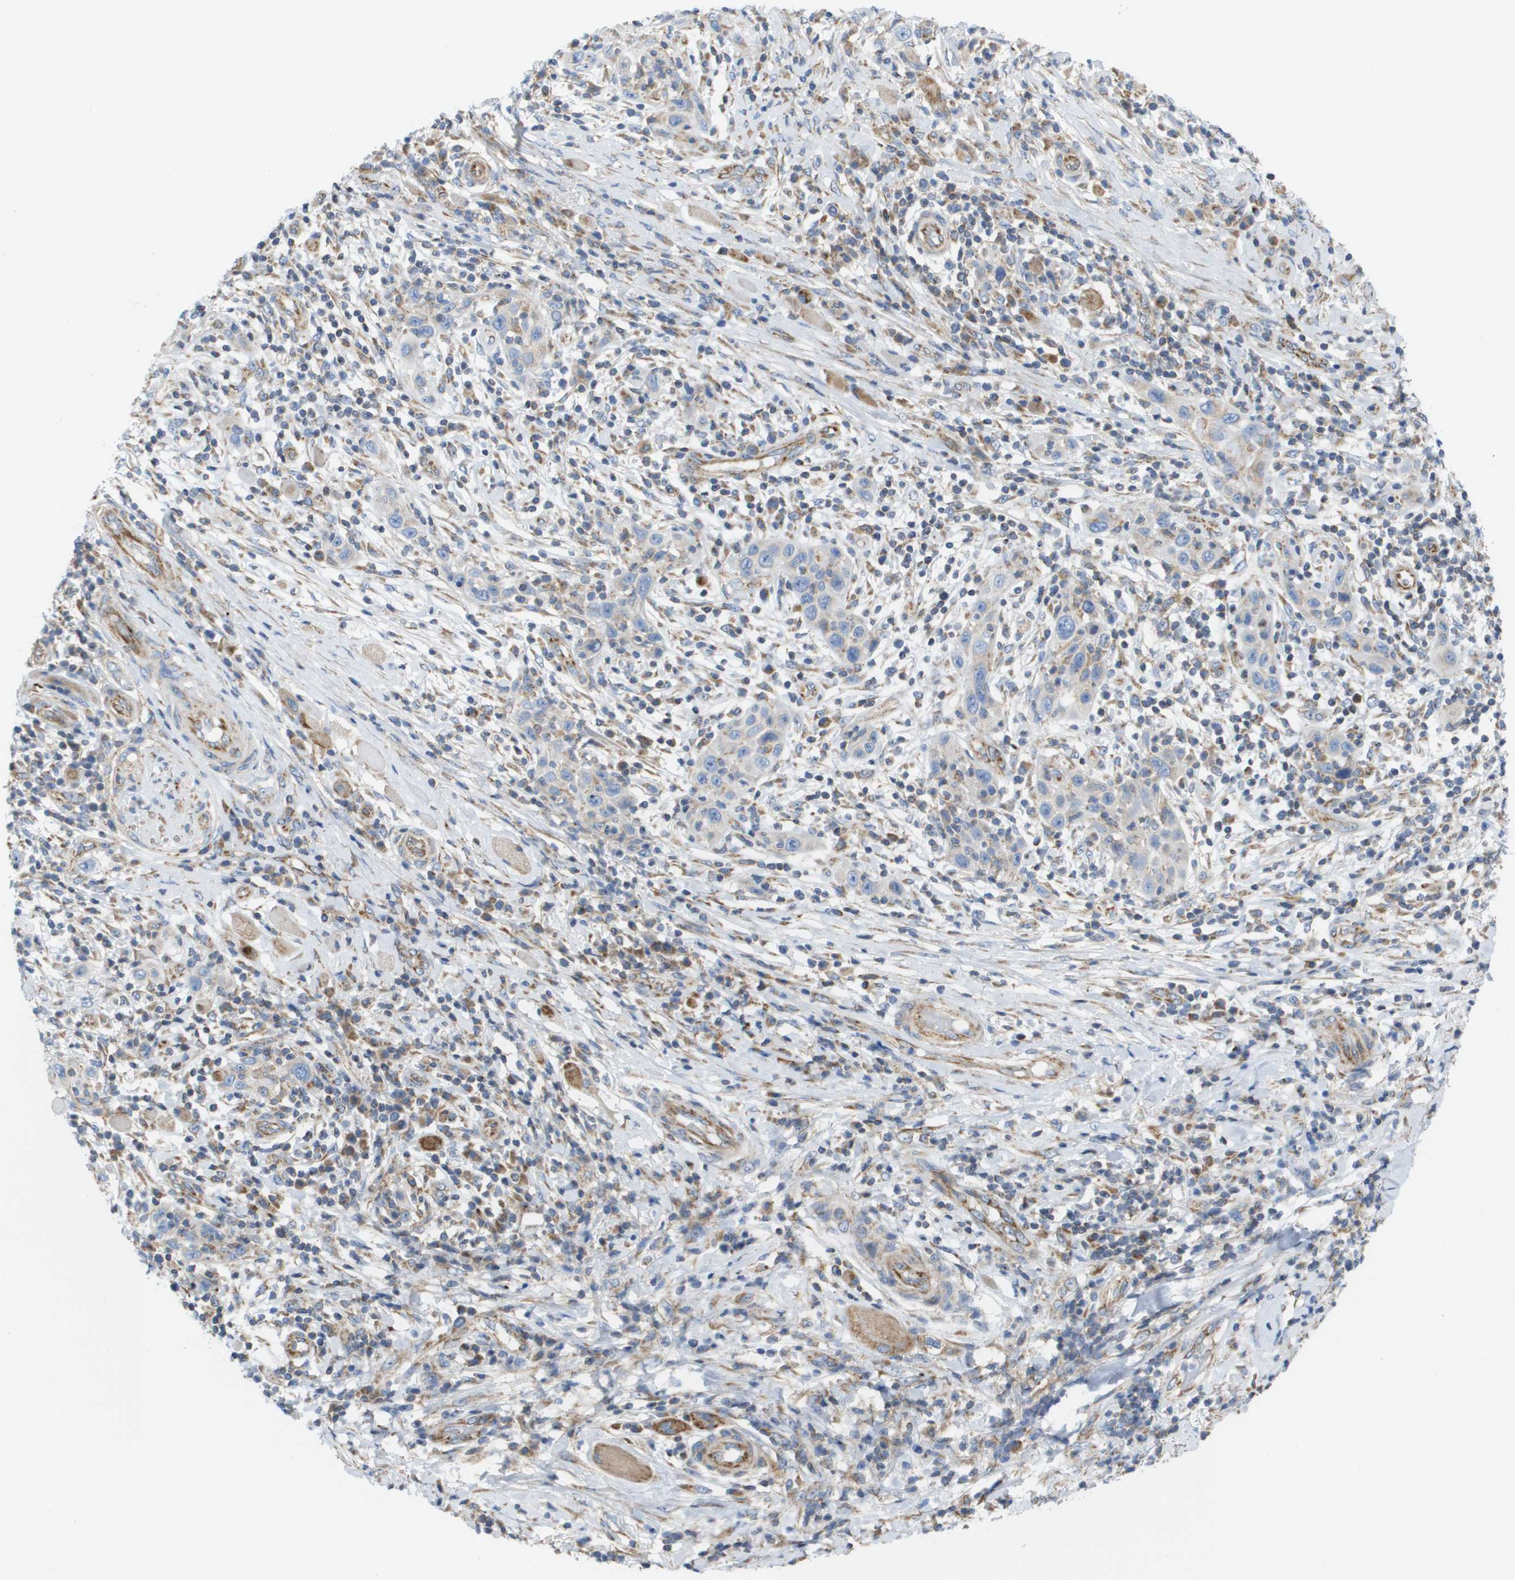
{"staining": {"intensity": "weak", "quantity": "<25%", "location": "cytoplasmic/membranous"}, "tissue": "skin cancer", "cell_type": "Tumor cells", "image_type": "cancer", "snomed": [{"axis": "morphology", "description": "Squamous cell carcinoma, NOS"}, {"axis": "topography", "description": "Skin"}], "caption": "Histopathology image shows no protein expression in tumor cells of skin cancer (squamous cell carcinoma) tissue.", "gene": "FIS1", "patient": {"sex": "female", "age": 88}}